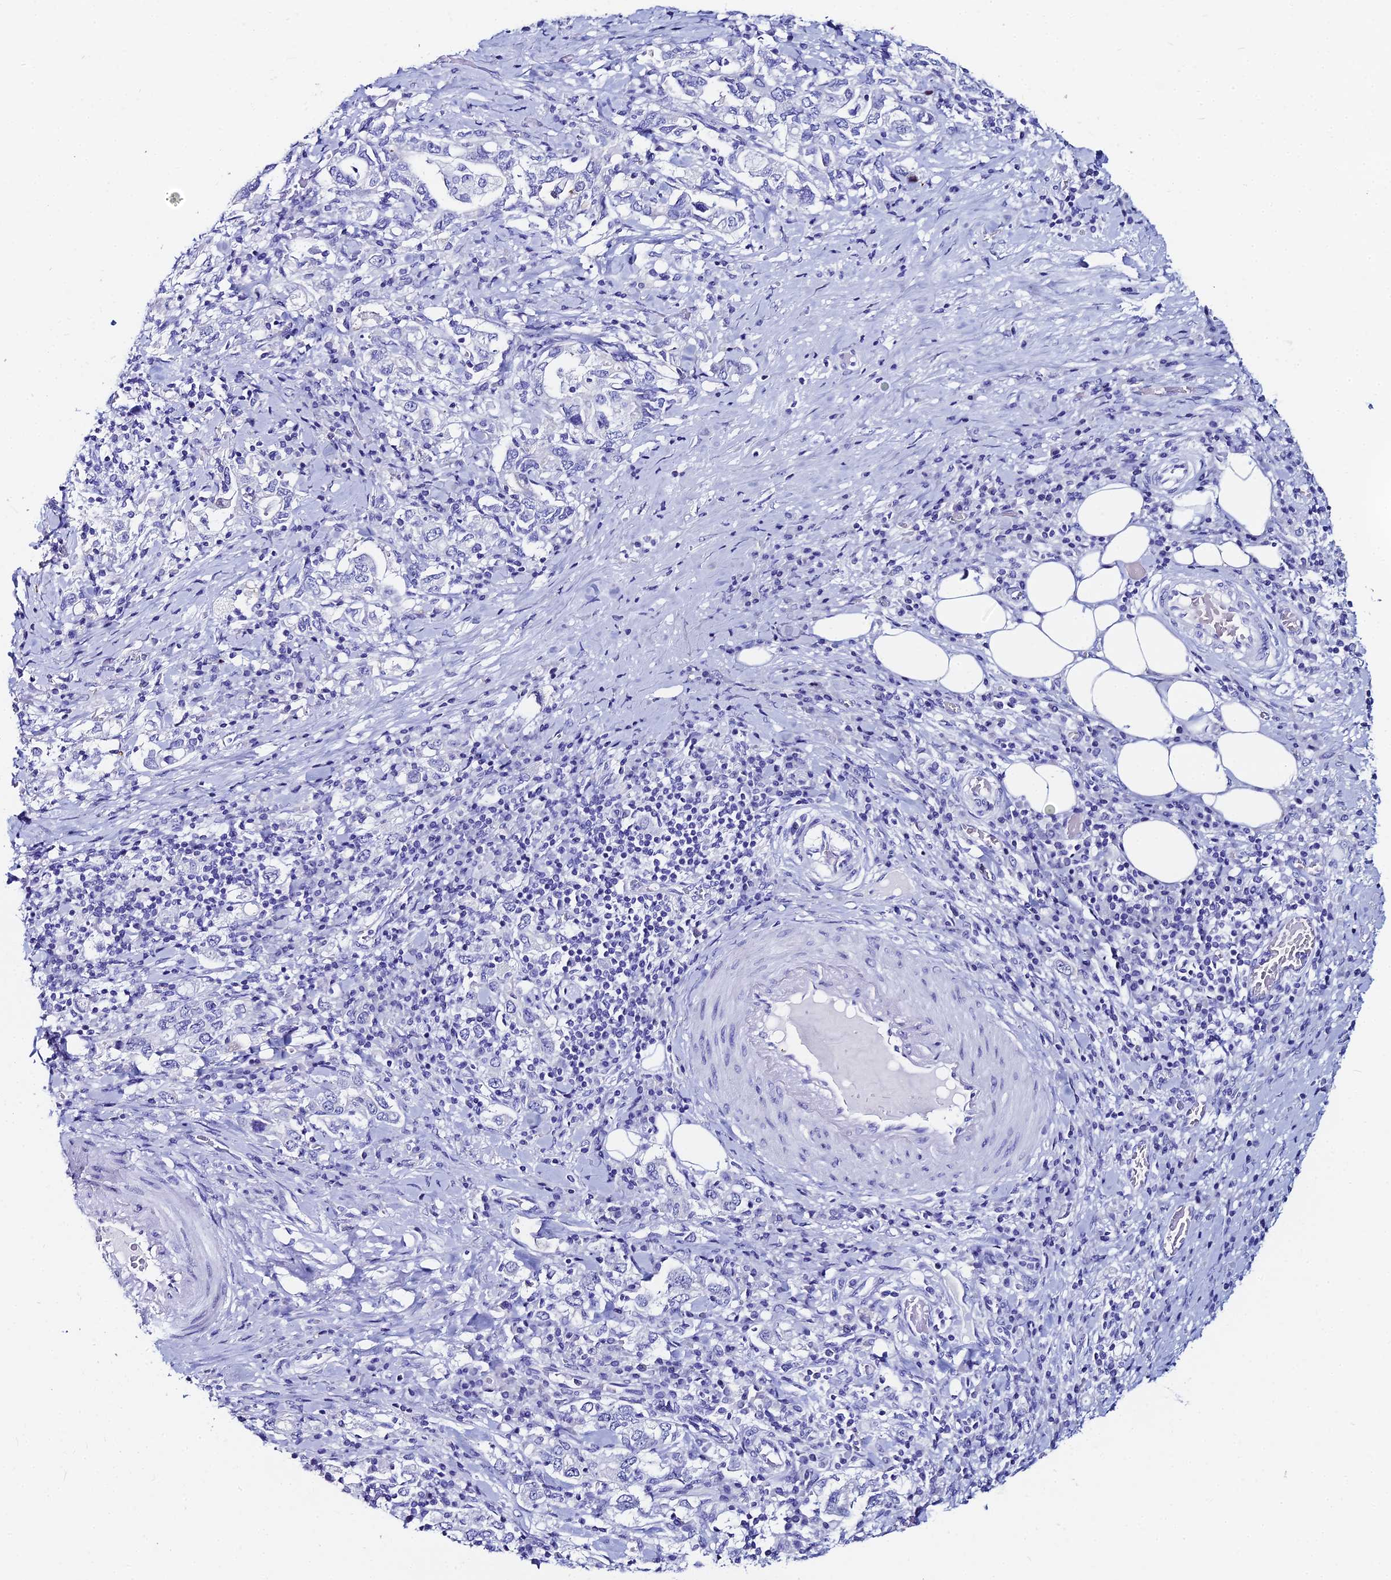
{"staining": {"intensity": "negative", "quantity": "none", "location": "none"}, "tissue": "stomach cancer", "cell_type": "Tumor cells", "image_type": "cancer", "snomed": [{"axis": "morphology", "description": "Adenocarcinoma, NOS"}, {"axis": "topography", "description": "Stomach, upper"}, {"axis": "topography", "description": "Stomach"}], "caption": "Stomach cancer was stained to show a protein in brown. There is no significant expression in tumor cells. (Stains: DAB immunohistochemistry with hematoxylin counter stain, Microscopy: brightfield microscopy at high magnification).", "gene": "HSPA1L", "patient": {"sex": "male", "age": 62}}